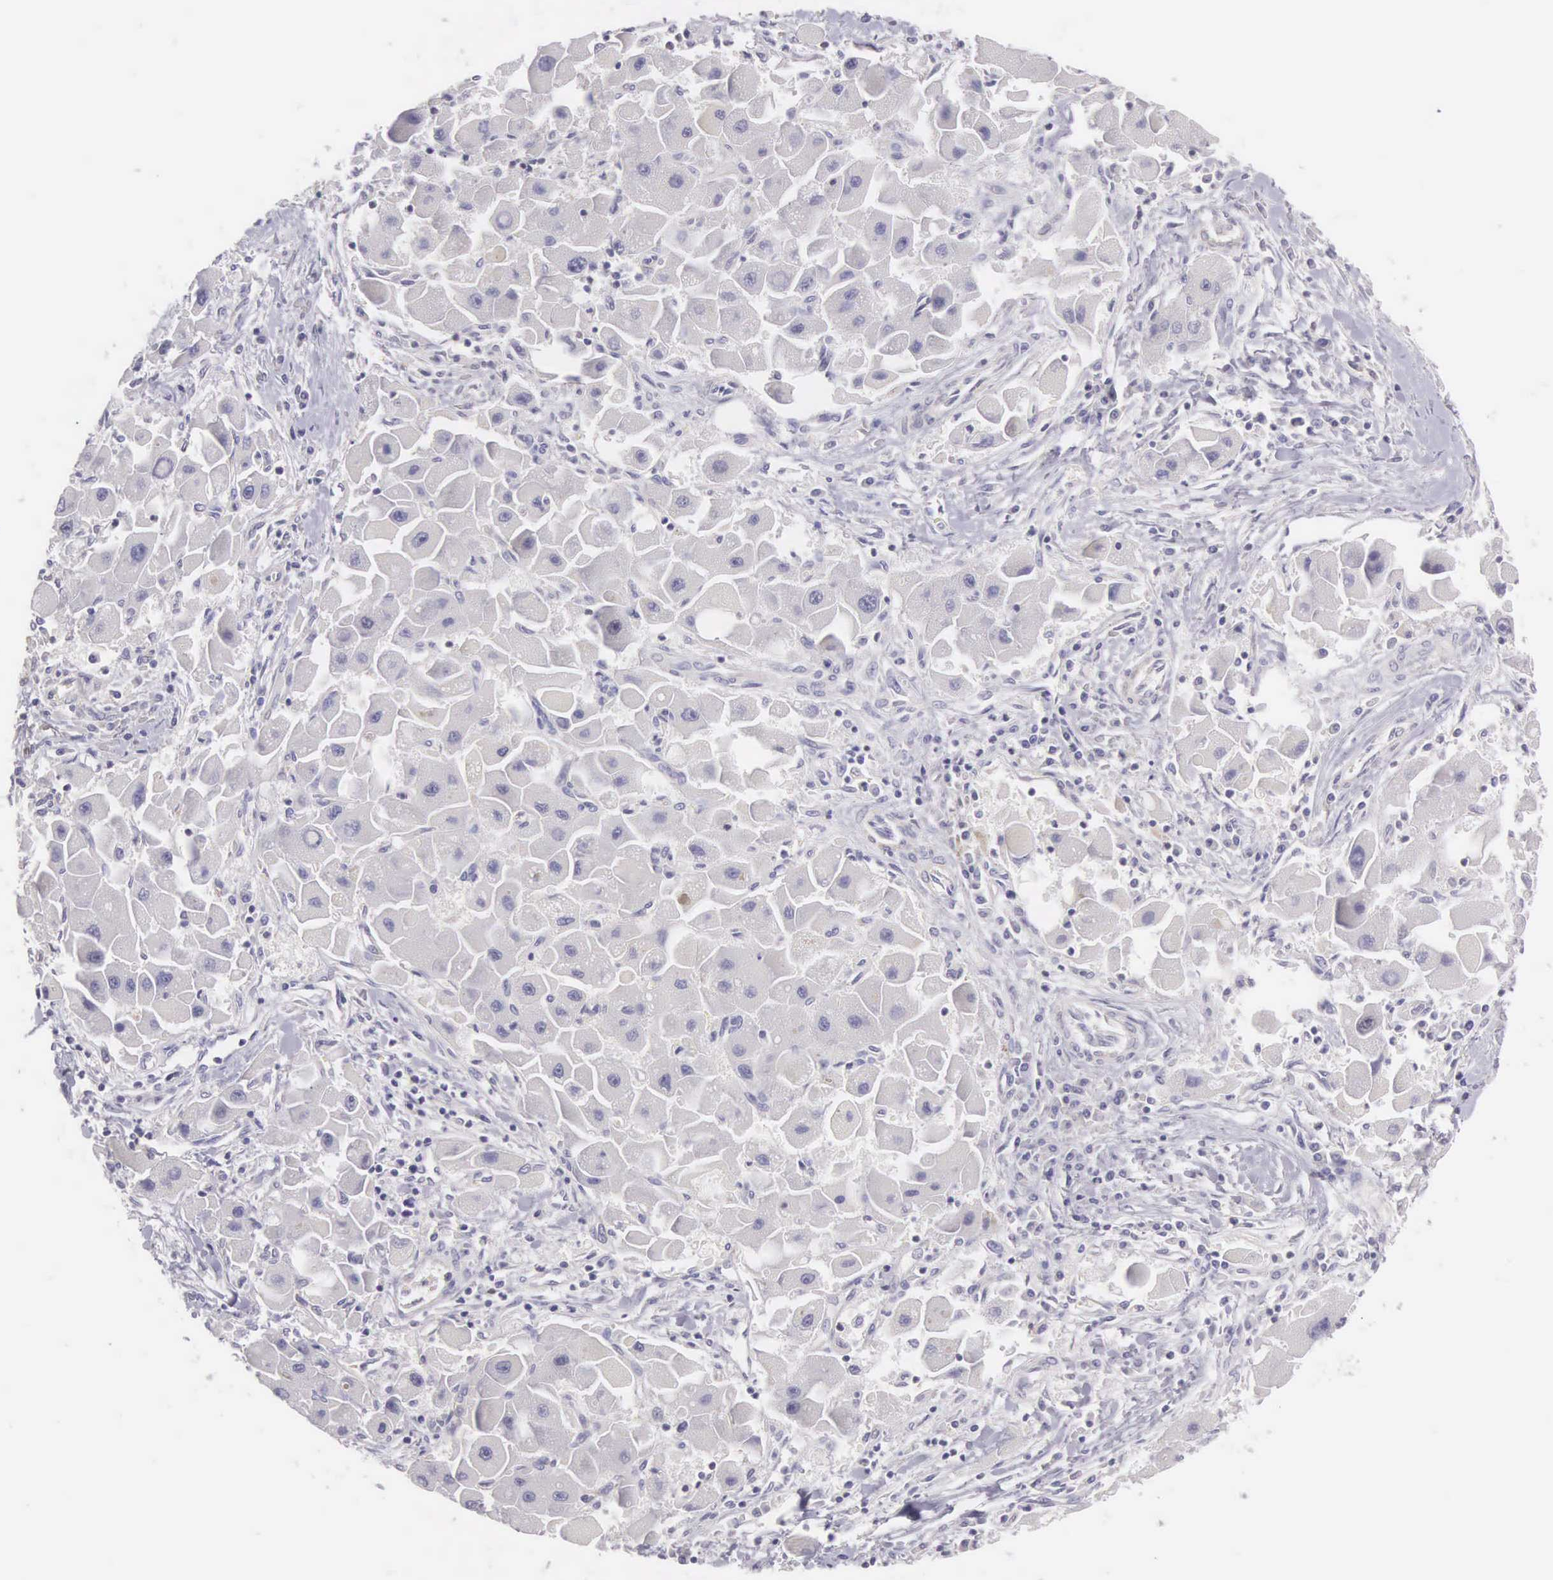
{"staining": {"intensity": "negative", "quantity": "none", "location": "none"}, "tissue": "liver cancer", "cell_type": "Tumor cells", "image_type": "cancer", "snomed": [{"axis": "morphology", "description": "Carcinoma, Hepatocellular, NOS"}, {"axis": "topography", "description": "Liver"}], "caption": "This is an immunohistochemistry photomicrograph of liver hepatocellular carcinoma. There is no staining in tumor cells.", "gene": "OSBPL3", "patient": {"sex": "male", "age": 24}}